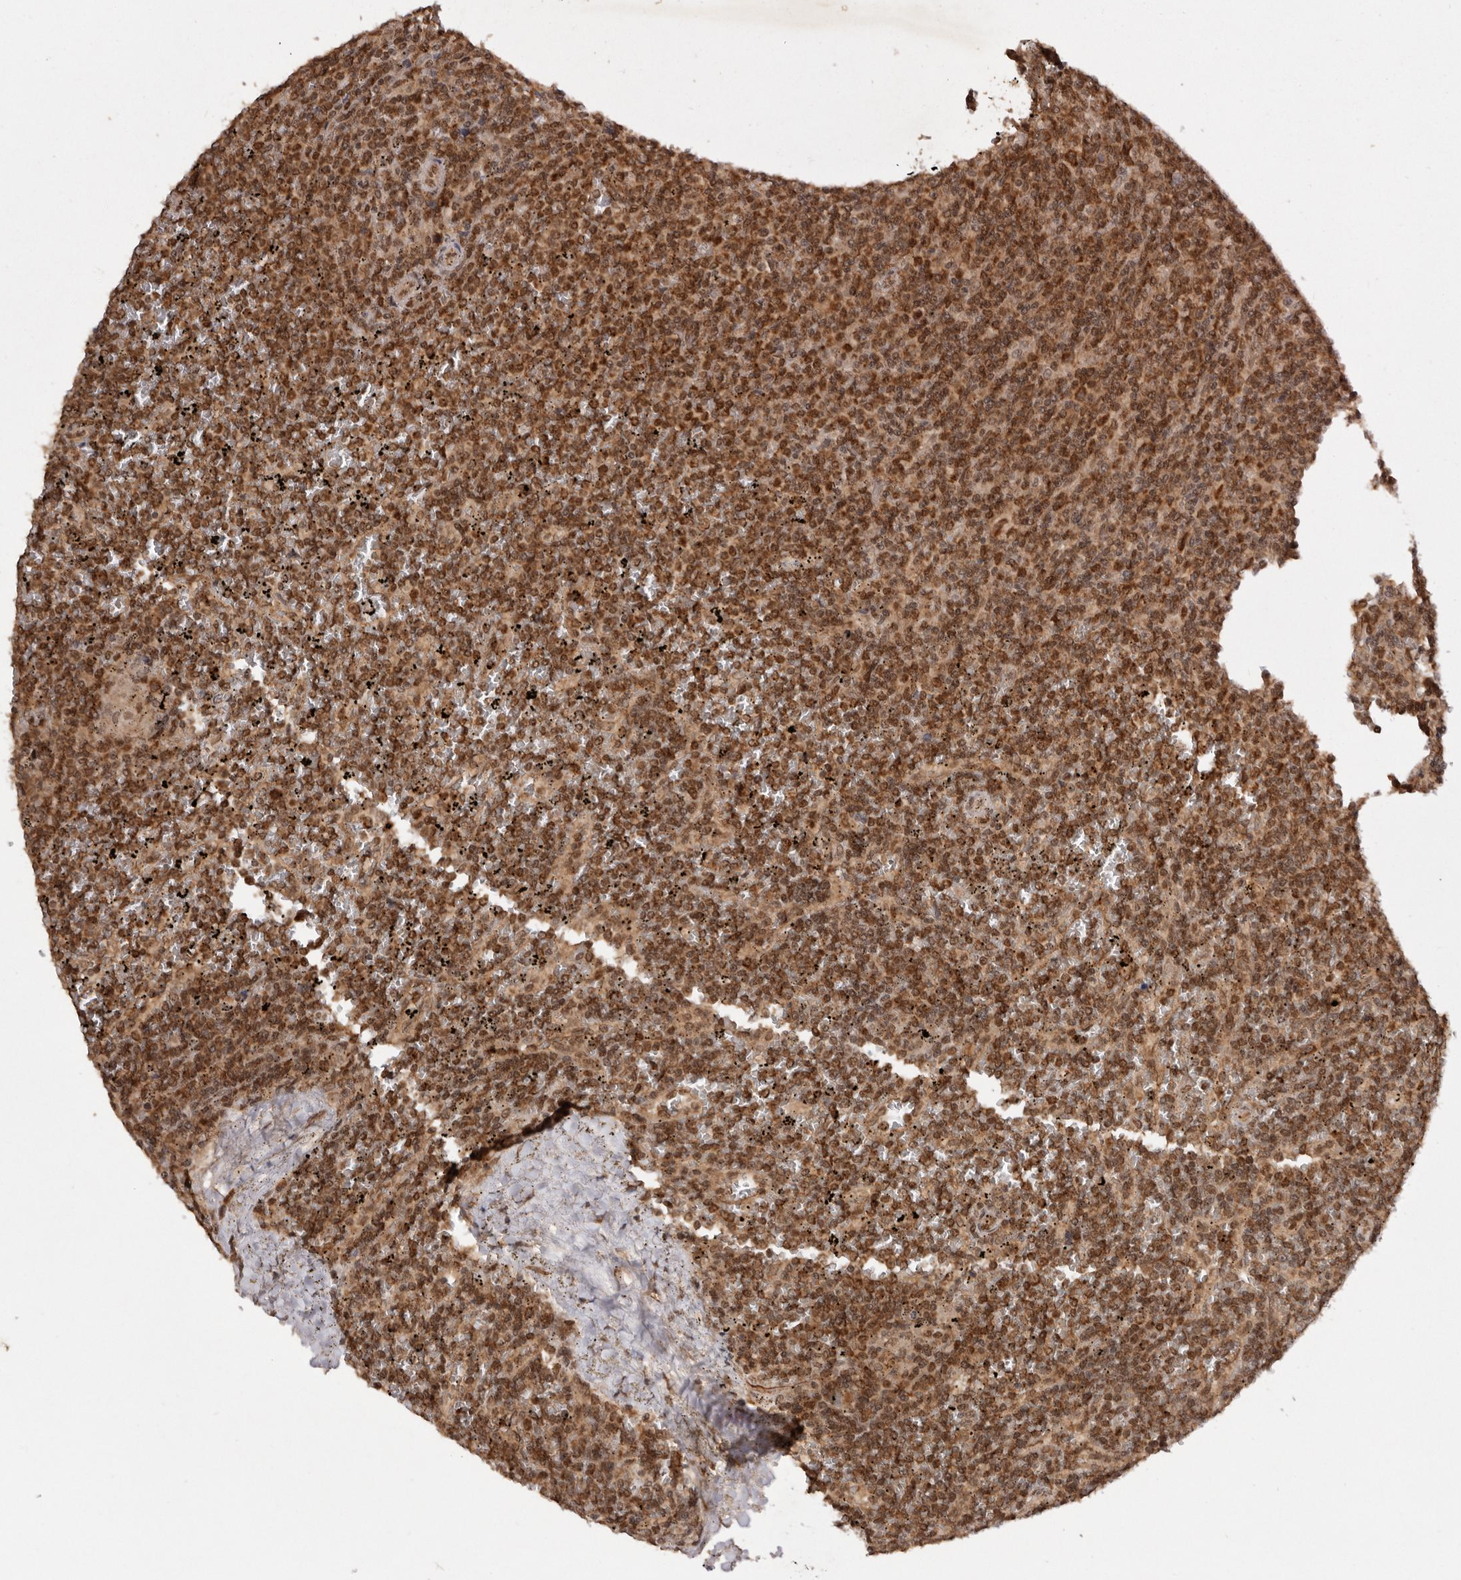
{"staining": {"intensity": "moderate", "quantity": ">75%", "location": "cytoplasmic/membranous,nuclear"}, "tissue": "lymphoma", "cell_type": "Tumor cells", "image_type": "cancer", "snomed": [{"axis": "morphology", "description": "Malignant lymphoma, non-Hodgkin's type, Low grade"}, {"axis": "topography", "description": "Spleen"}], "caption": "DAB immunohistochemical staining of human low-grade malignant lymphoma, non-Hodgkin's type exhibits moderate cytoplasmic/membranous and nuclear protein staining in approximately >75% of tumor cells.", "gene": "TARS2", "patient": {"sex": "female", "age": 19}}